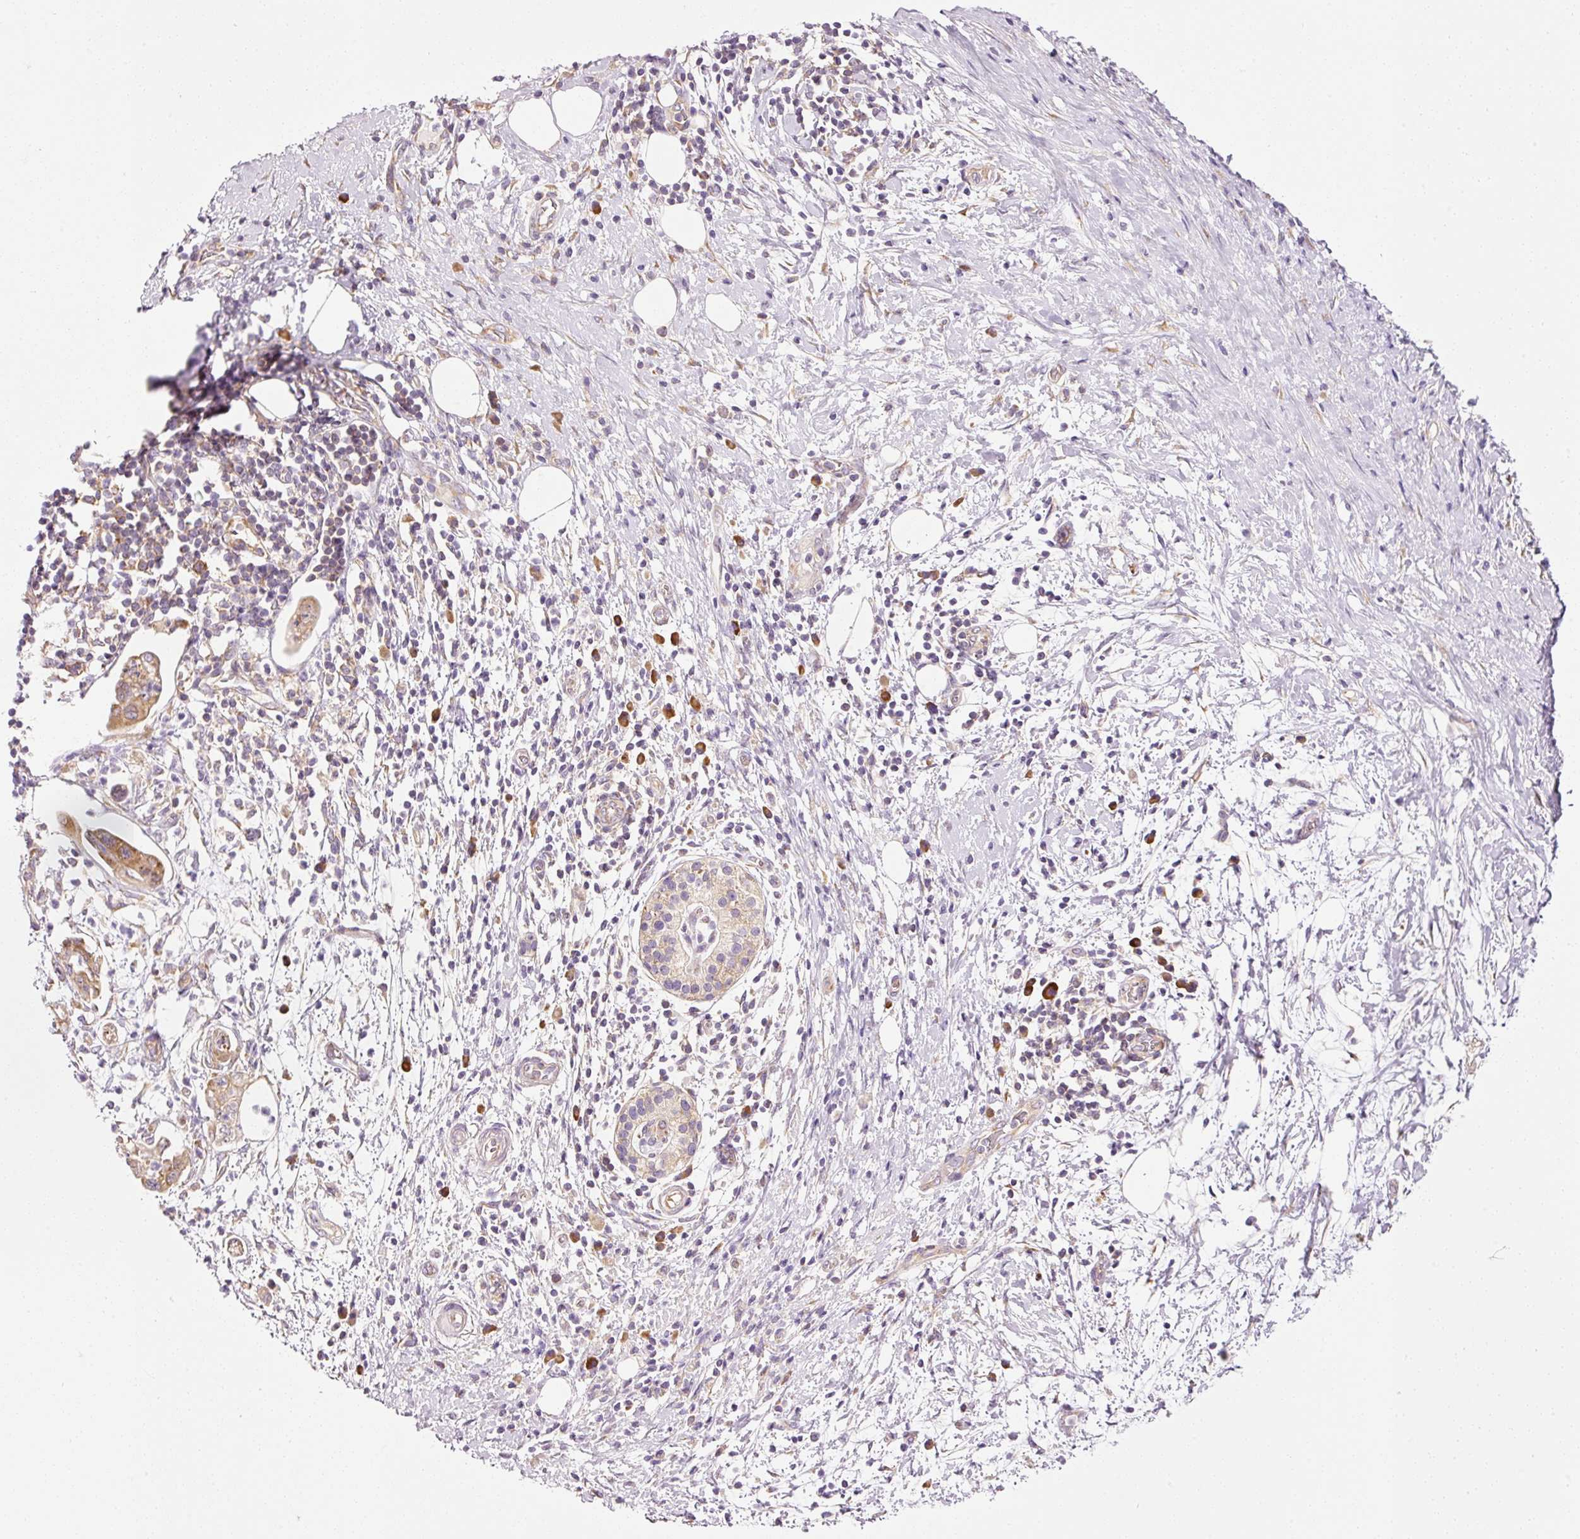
{"staining": {"intensity": "weak", "quantity": ">75%", "location": "cytoplasmic/membranous"}, "tissue": "pancreatic cancer", "cell_type": "Tumor cells", "image_type": "cancer", "snomed": [{"axis": "morphology", "description": "Adenocarcinoma, NOS"}, {"axis": "topography", "description": "Pancreas"}], "caption": "A brown stain labels weak cytoplasmic/membranous positivity of a protein in human pancreatic cancer (adenocarcinoma) tumor cells.", "gene": "RPL10A", "patient": {"sex": "female", "age": 73}}